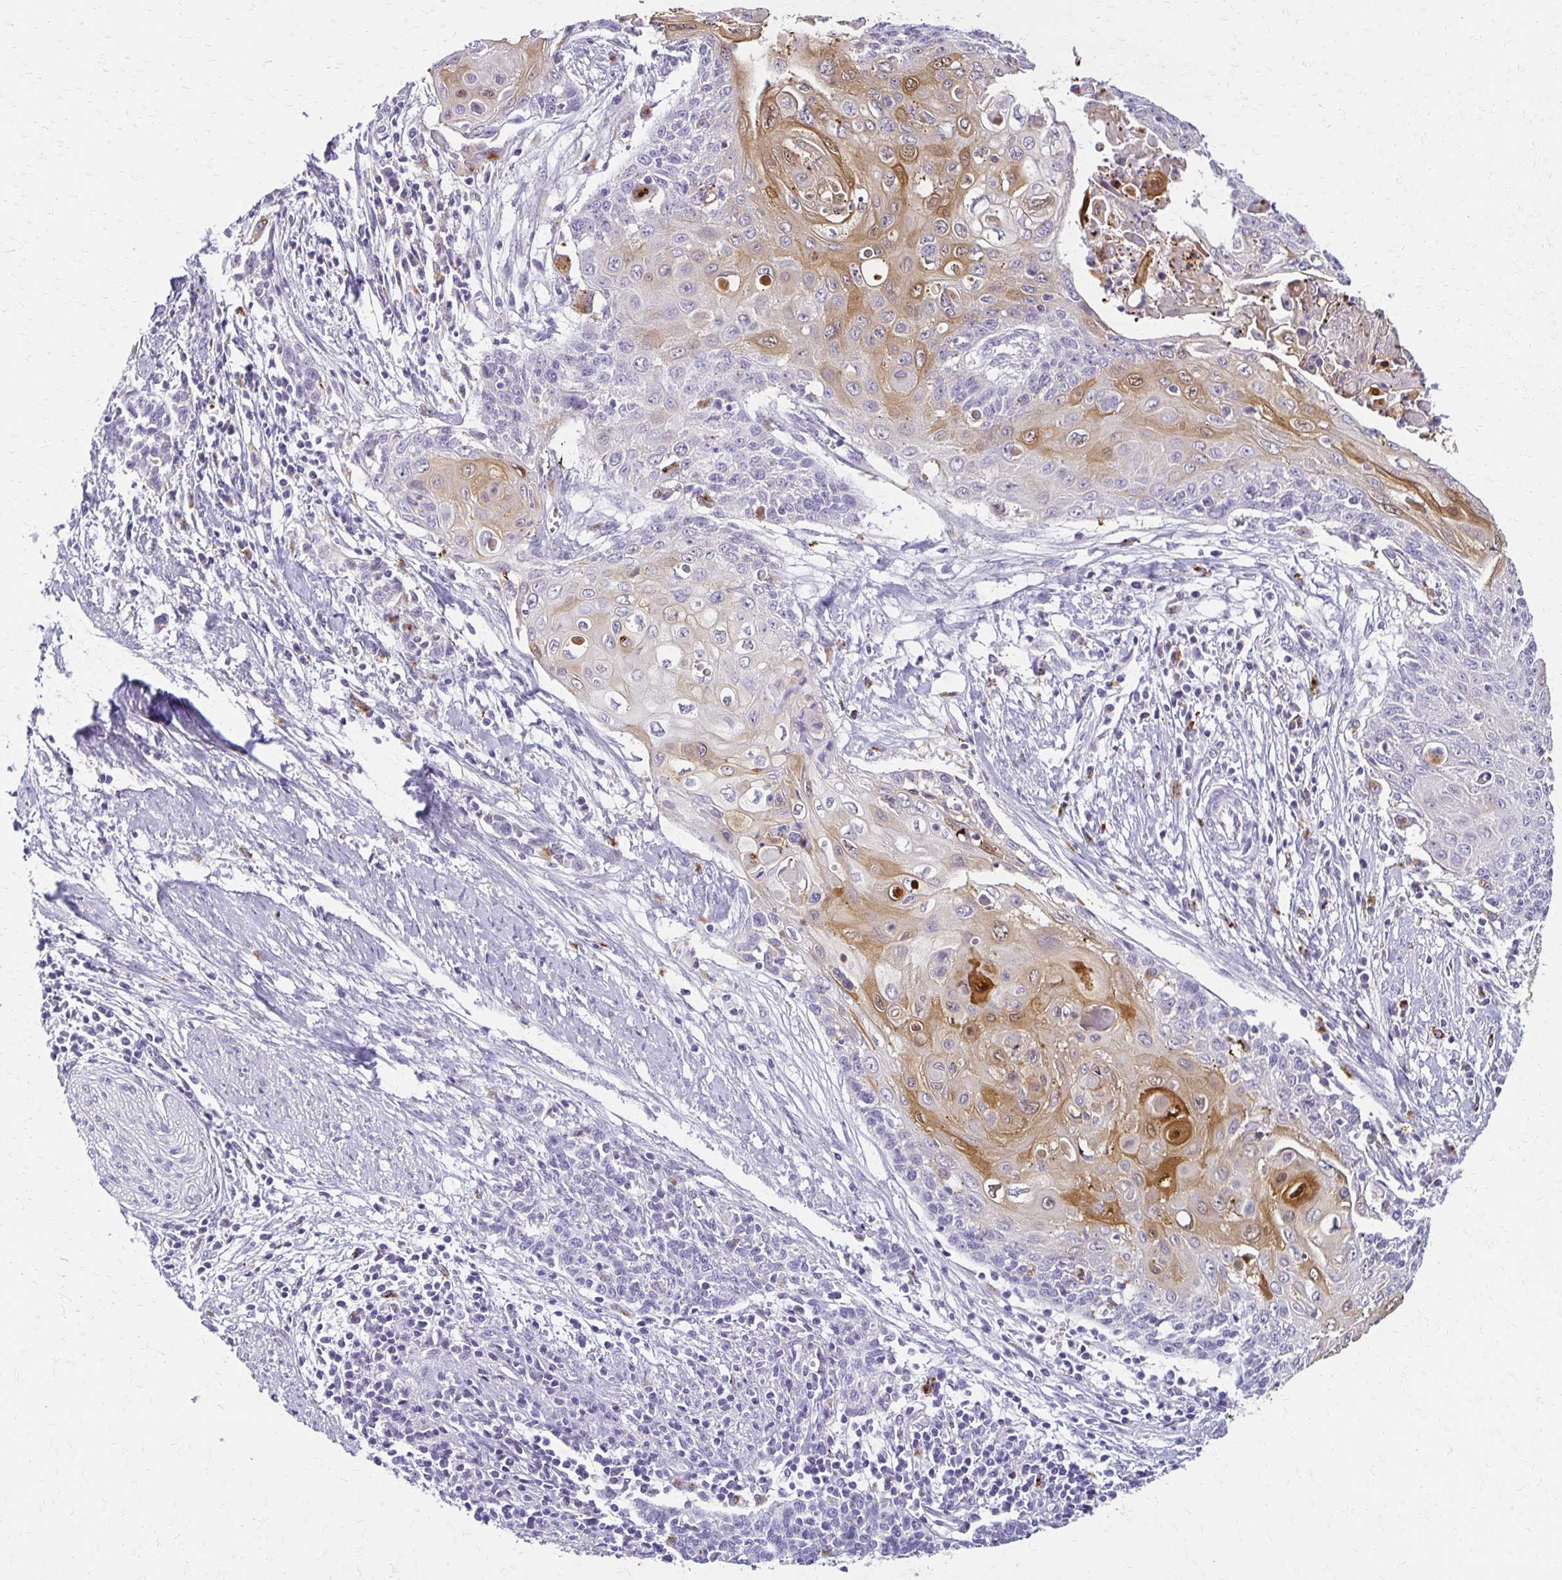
{"staining": {"intensity": "moderate", "quantity": "<25%", "location": "cytoplasmic/membranous,nuclear"}, "tissue": "cervical cancer", "cell_type": "Tumor cells", "image_type": "cancer", "snomed": [{"axis": "morphology", "description": "Squamous cell carcinoma, NOS"}, {"axis": "topography", "description": "Cervix"}], "caption": "Protein staining demonstrates moderate cytoplasmic/membranous and nuclear staining in about <25% of tumor cells in cervical cancer.", "gene": "BBS12", "patient": {"sex": "female", "age": 39}}